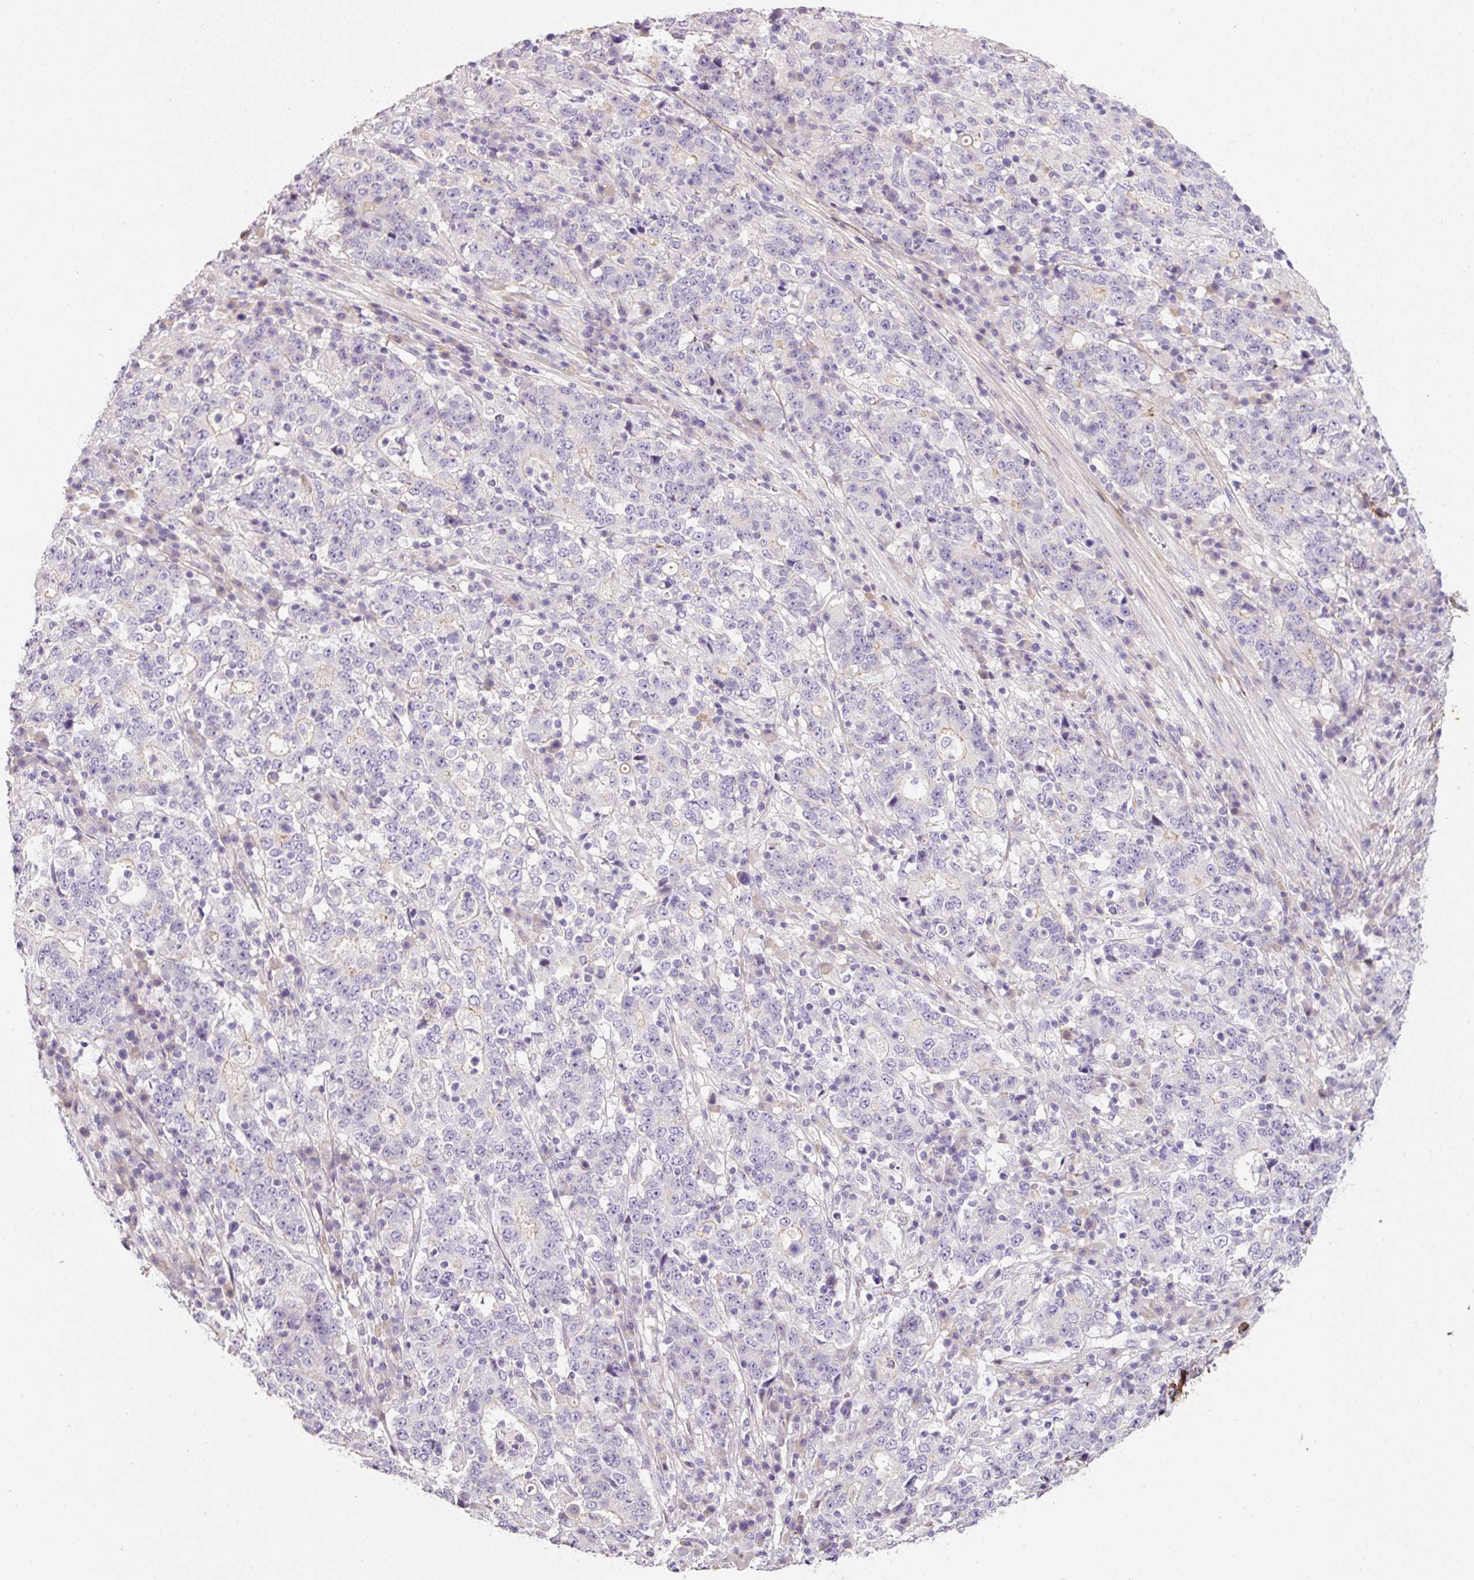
{"staining": {"intensity": "negative", "quantity": "none", "location": "none"}, "tissue": "stomach cancer", "cell_type": "Tumor cells", "image_type": "cancer", "snomed": [{"axis": "morphology", "description": "Adenocarcinoma, NOS"}, {"axis": "topography", "description": "Stomach"}], "caption": "Immunohistochemistry of stomach cancer displays no positivity in tumor cells. (Brightfield microscopy of DAB (3,3'-diaminobenzidine) immunohistochemistry (IHC) at high magnification).", "gene": "SOS2", "patient": {"sex": "male", "age": 59}}